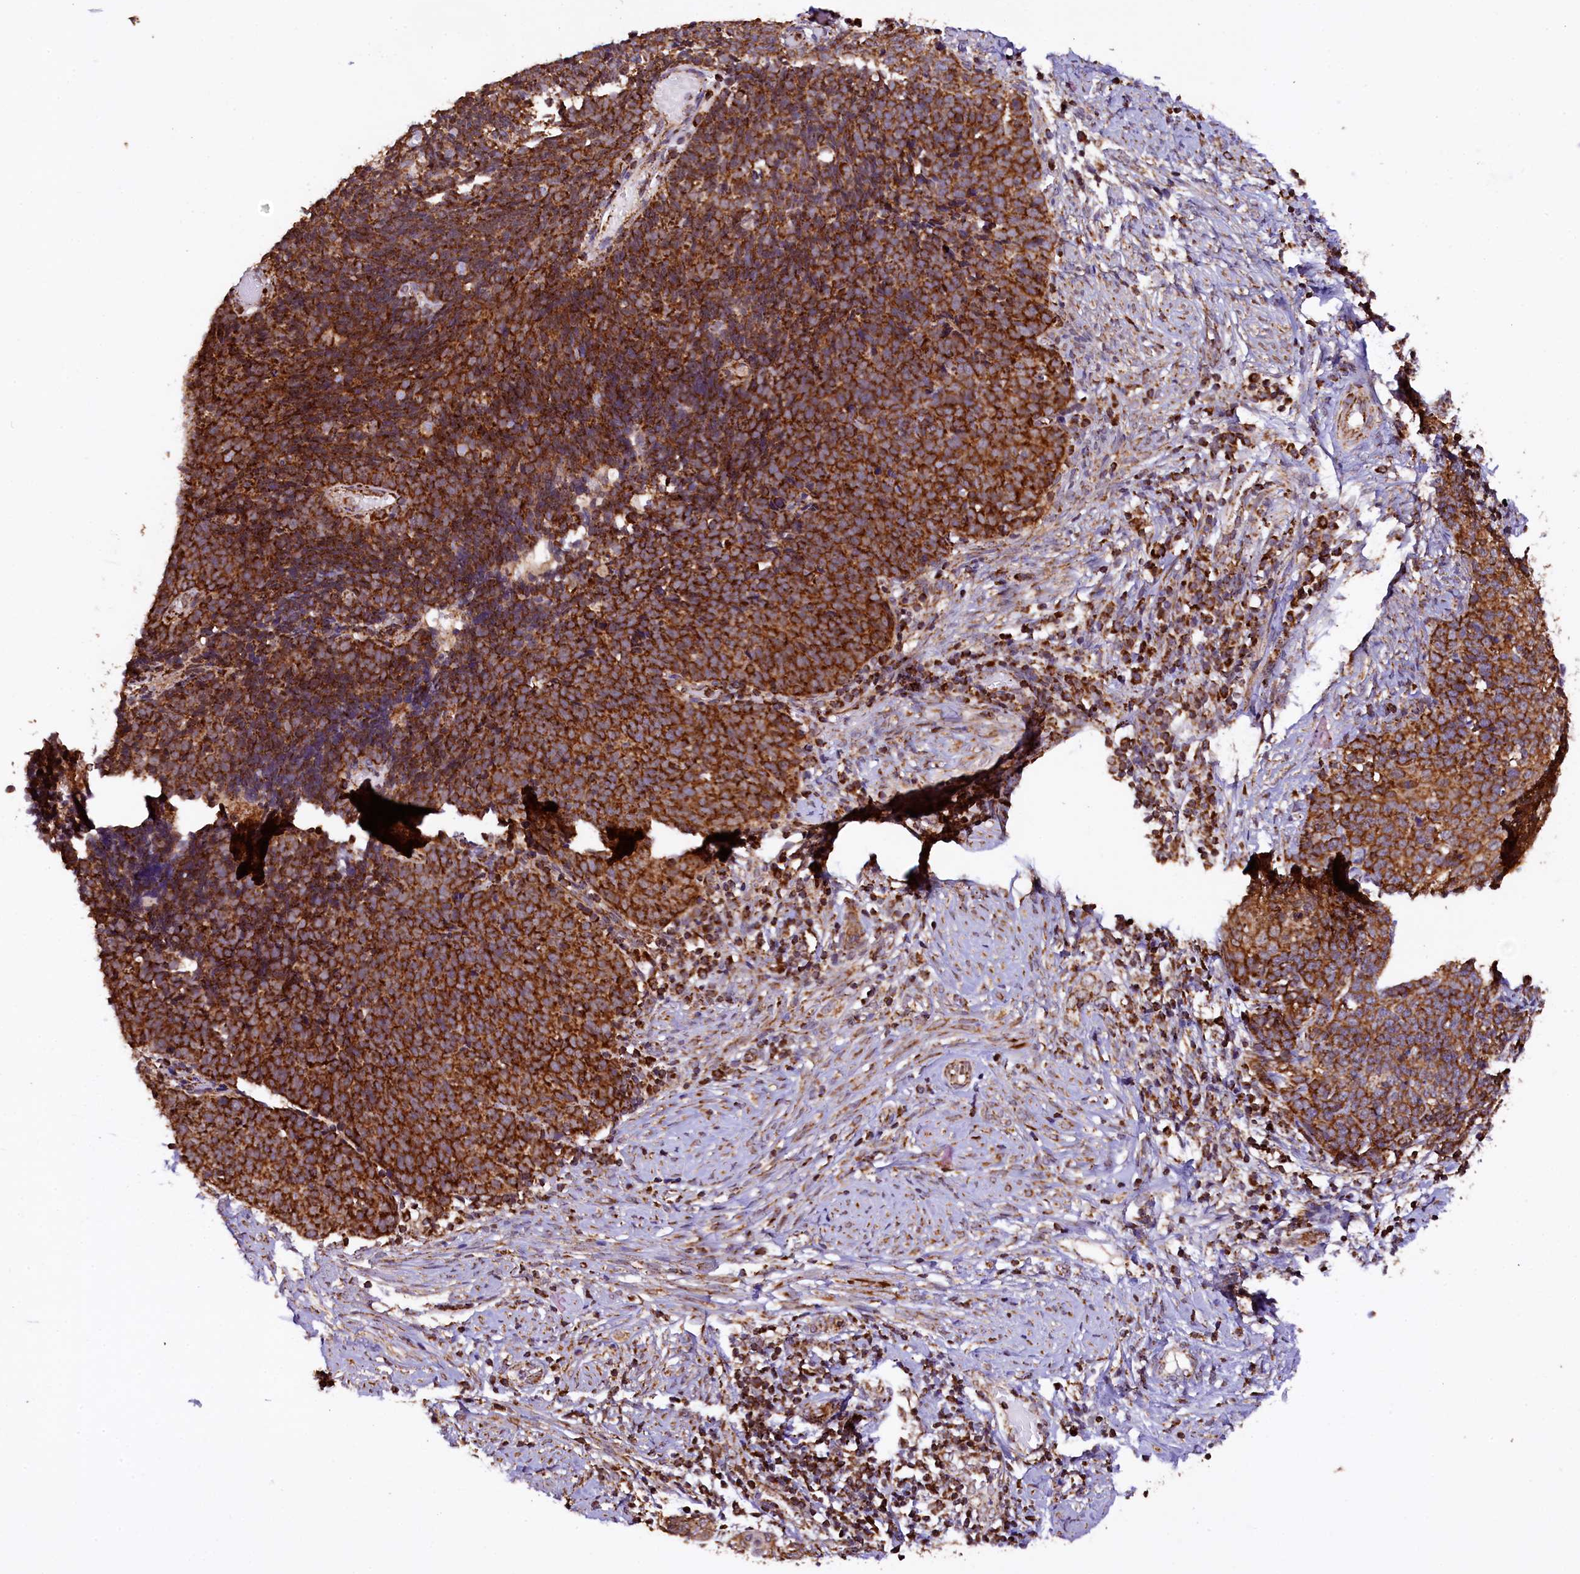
{"staining": {"intensity": "strong", "quantity": ">75%", "location": "cytoplasmic/membranous"}, "tissue": "cervical cancer", "cell_type": "Tumor cells", "image_type": "cancer", "snomed": [{"axis": "morphology", "description": "Squamous cell carcinoma, NOS"}, {"axis": "topography", "description": "Cervix"}], "caption": "This is an image of IHC staining of cervical cancer, which shows strong positivity in the cytoplasmic/membranous of tumor cells.", "gene": "KLC2", "patient": {"sex": "female", "age": 39}}